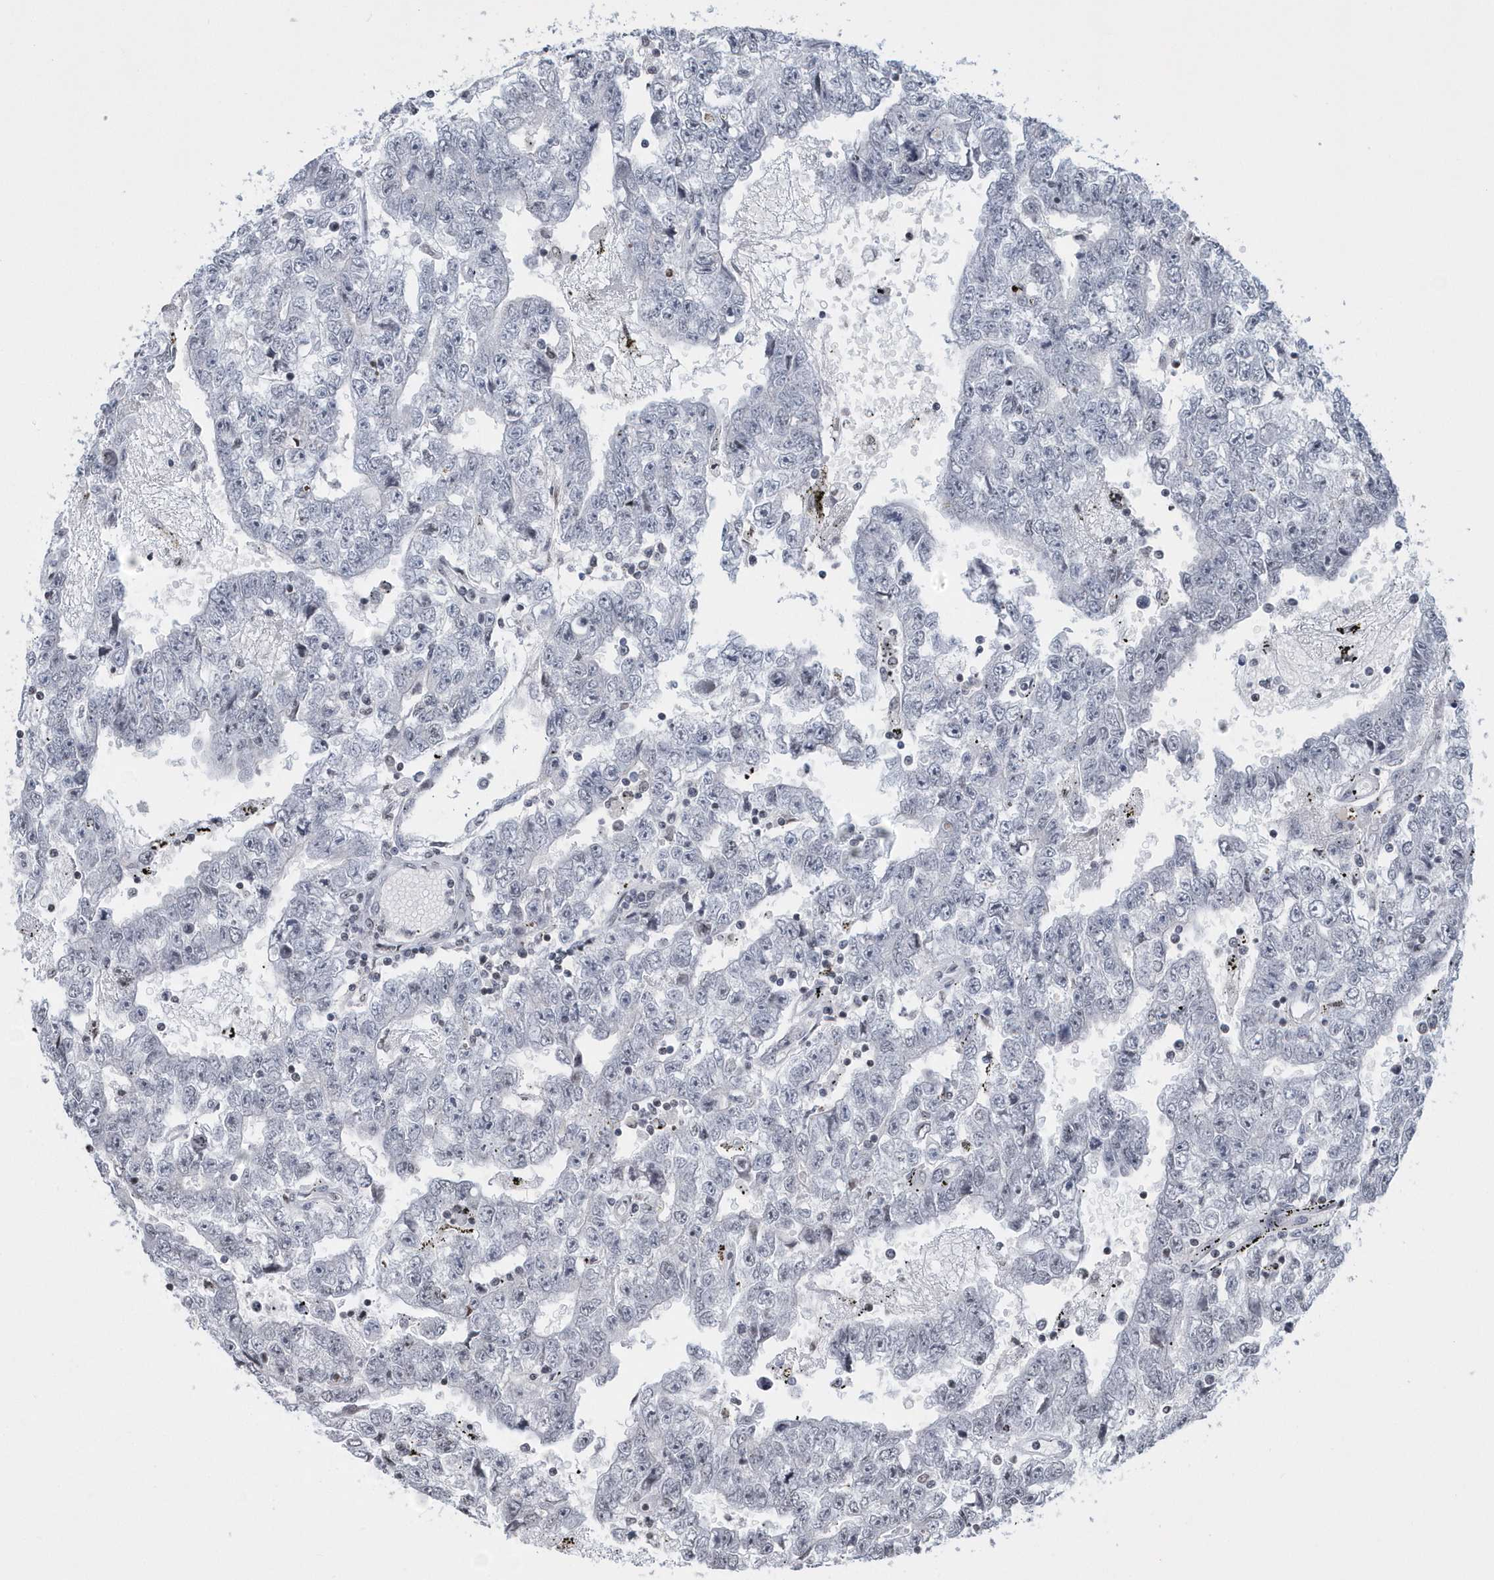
{"staining": {"intensity": "negative", "quantity": "none", "location": "none"}, "tissue": "testis cancer", "cell_type": "Tumor cells", "image_type": "cancer", "snomed": [{"axis": "morphology", "description": "Carcinoma, Embryonal, NOS"}, {"axis": "topography", "description": "Testis"}], "caption": "The image reveals no staining of tumor cells in testis cancer (embryonal carcinoma). The staining was performed using DAB (3,3'-diaminobenzidine) to visualize the protein expression in brown, while the nuclei were stained in blue with hematoxylin (Magnification: 20x).", "gene": "VWA5B2", "patient": {"sex": "male", "age": 25}}